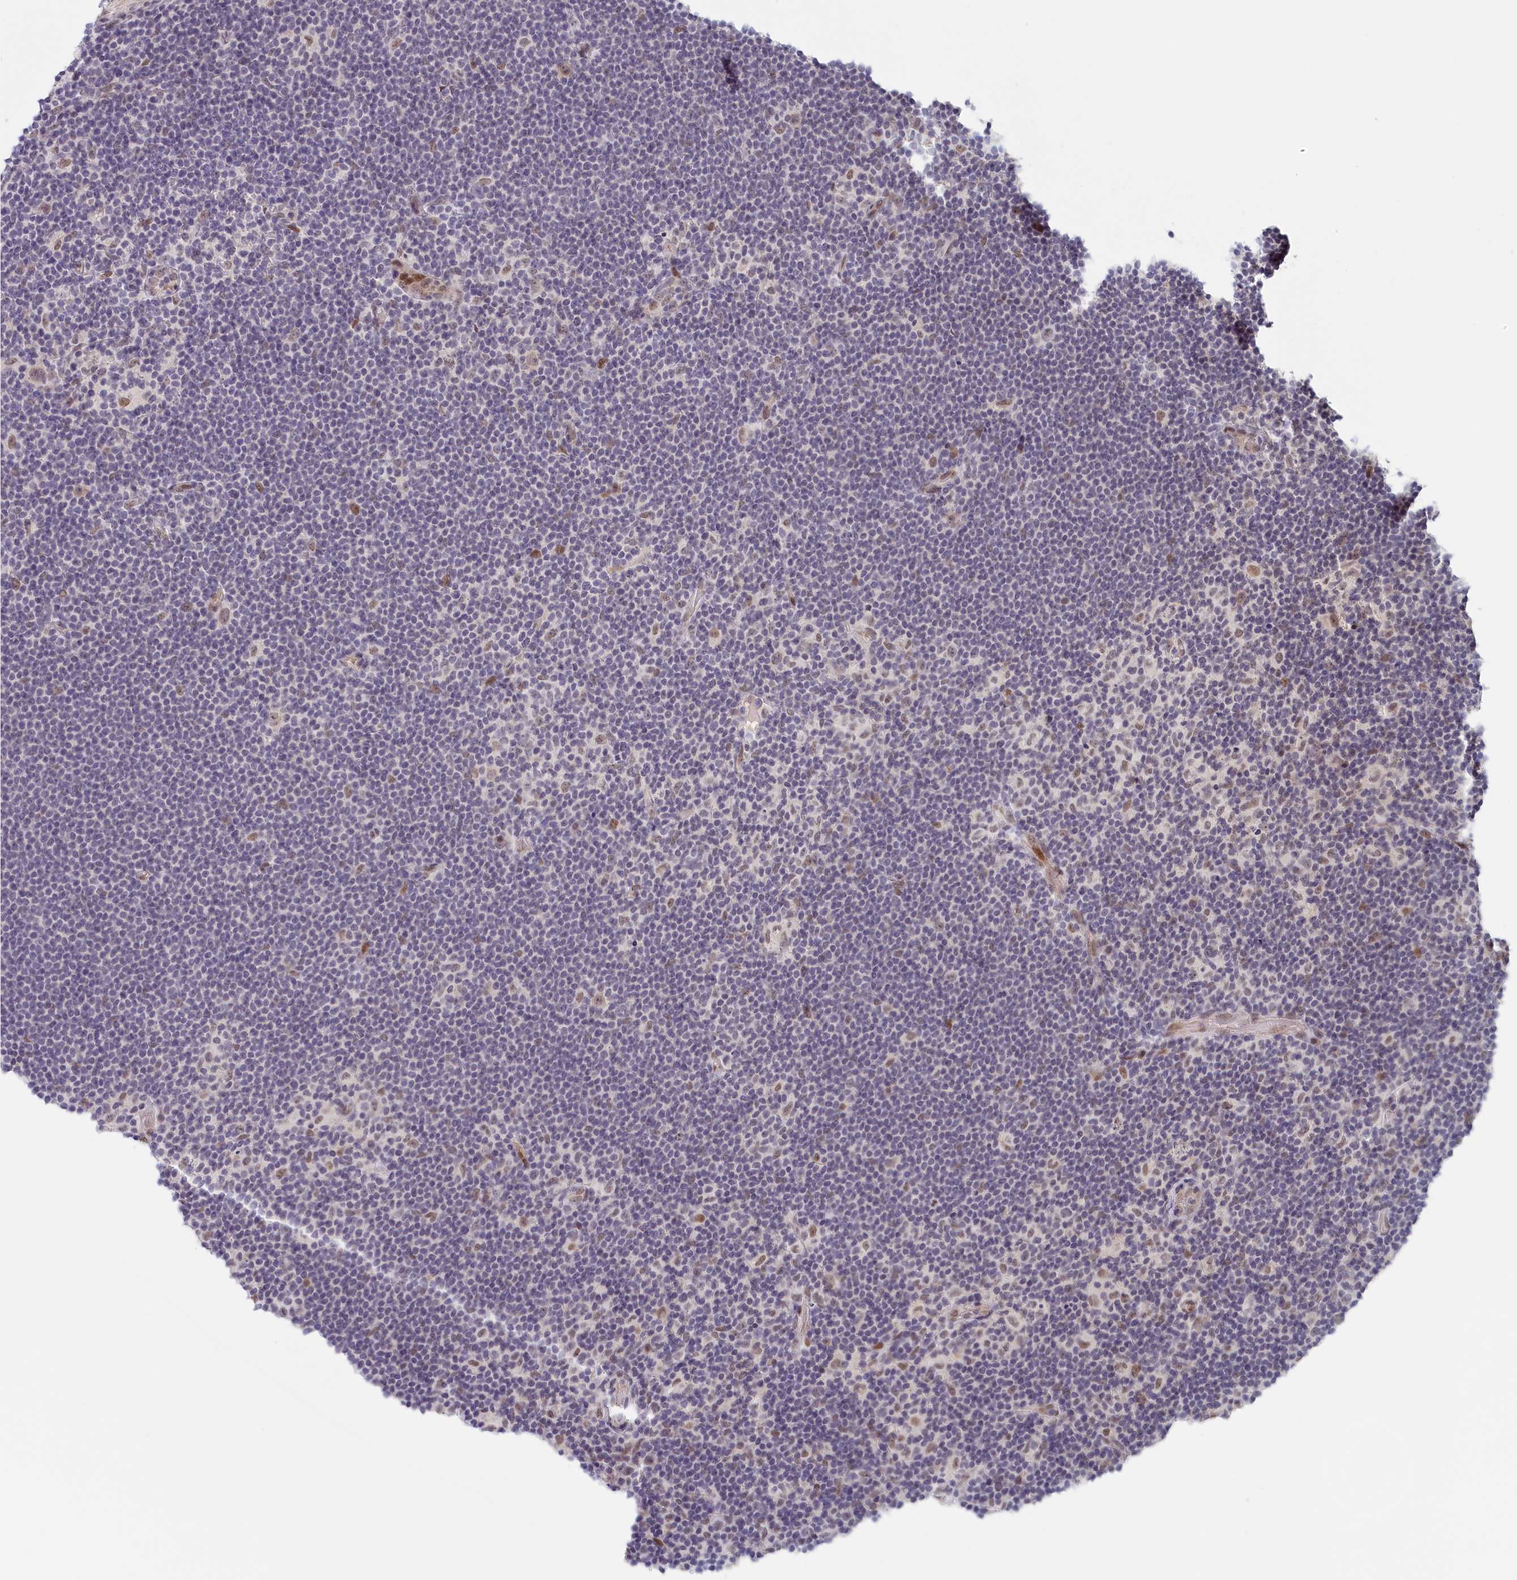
{"staining": {"intensity": "weak", "quantity": "25%-75%", "location": "nuclear"}, "tissue": "lymphoma", "cell_type": "Tumor cells", "image_type": "cancer", "snomed": [{"axis": "morphology", "description": "Hodgkin's disease, NOS"}, {"axis": "topography", "description": "Lymph node"}], "caption": "Protein expression analysis of Hodgkin's disease reveals weak nuclear positivity in approximately 25%-75% of tumor cells.", "gene": "SEC31B", "patient": {"sex": "female", "age": 57}}